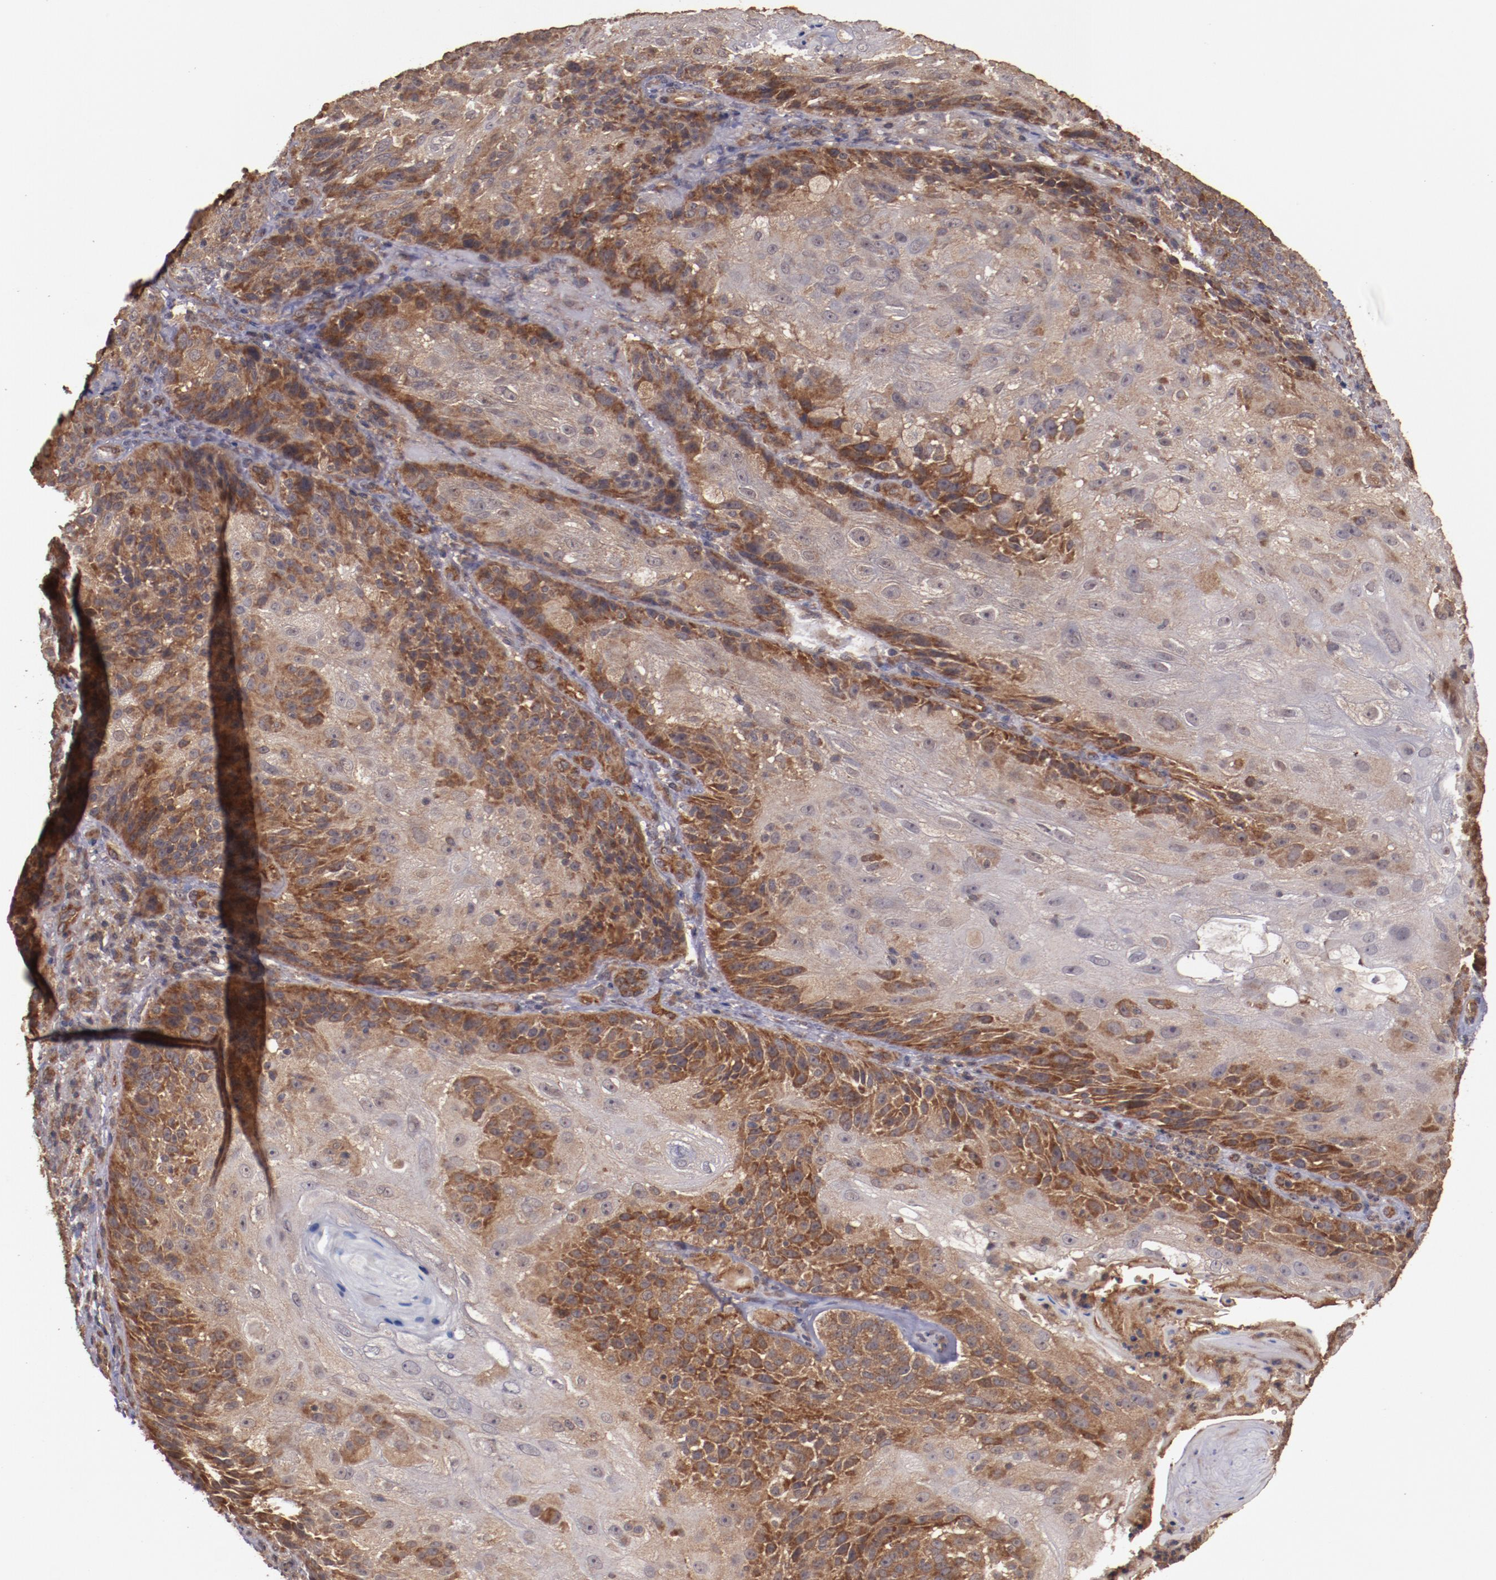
{"staining": {"intensity": "strong", "quantity": ">75%", "location": "cytoplasmic/membranous"}, "tissue": "skin cancer", "cell_type": "Tumor cells", "image_type": "cancer", "snomed": [{"axis": "morphology", "description": "Normal tissue, NOS"}, {"axis": "morphology", "description": "Squamous cell carcinoma, NOS"}, {"axis": "topography", "description": "Skin"}], "caption": "Immunohistochemistry (IHC) micrograph of neoplastic tissue: human skin cancer (squamous cell carcinoma) stained using IHC shows high levels of strong protein expression localized specifically in the cytoplasmic/membranous of tumor cells, appearing as a cytoplasmic/membranous brown color.", "gene": "TXNDC16", "patient": {"sex": "female", "age": 83}}